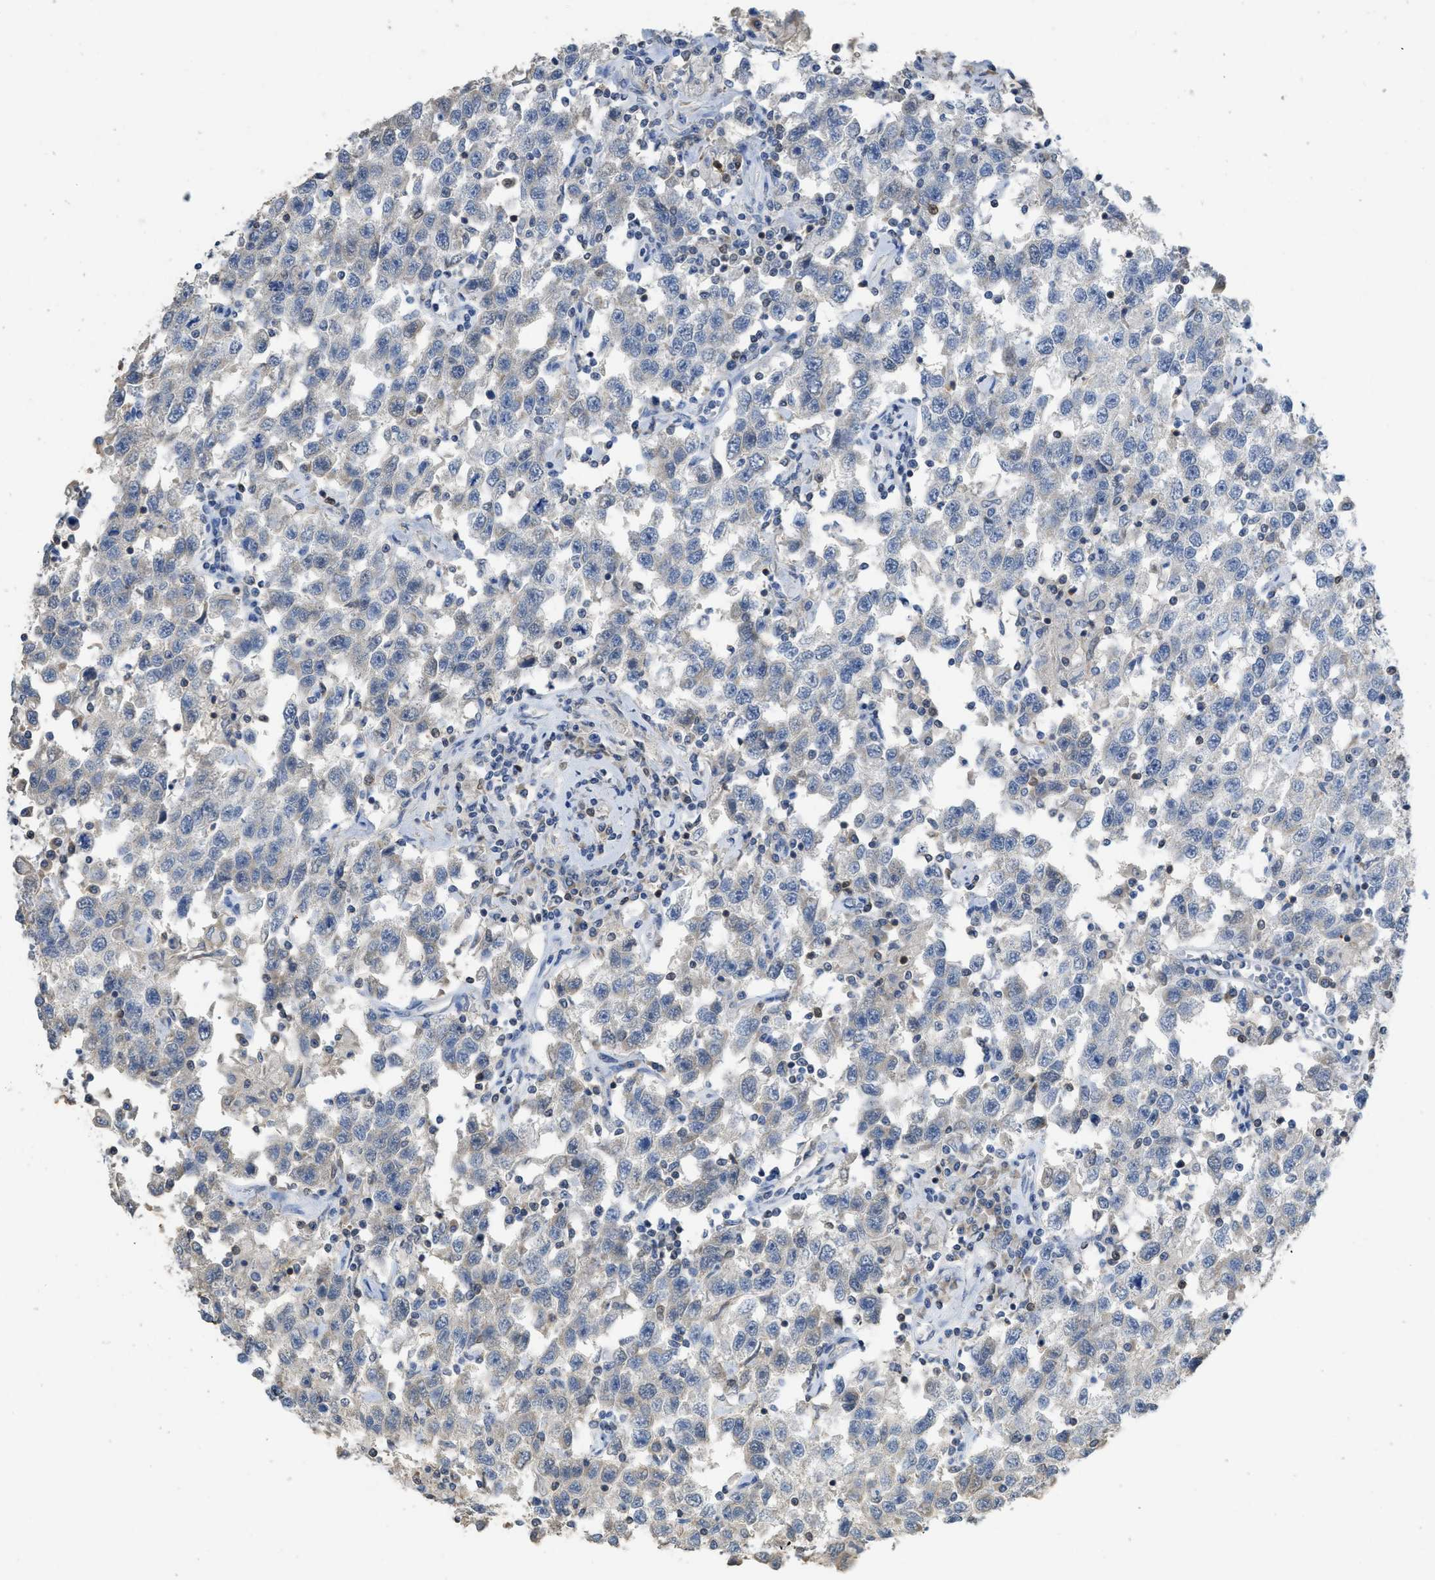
{"staining": {"intensity": "negative", "quantity": "none", "location": "none"}, "tissue": "testis cancer", "cell_type": "Tumor cells", "image_type": "cancer", "snomed": [{"axis": "morphology", "description": "Seminoma, NOS"}, {"axis": "topography", "description": "Testis"}], "caption": "Image shows no protein staining in tumor cells of testis cancer tissue.", "gene": "SFXN2", "patient": {"sex": "male", "age": 41}}